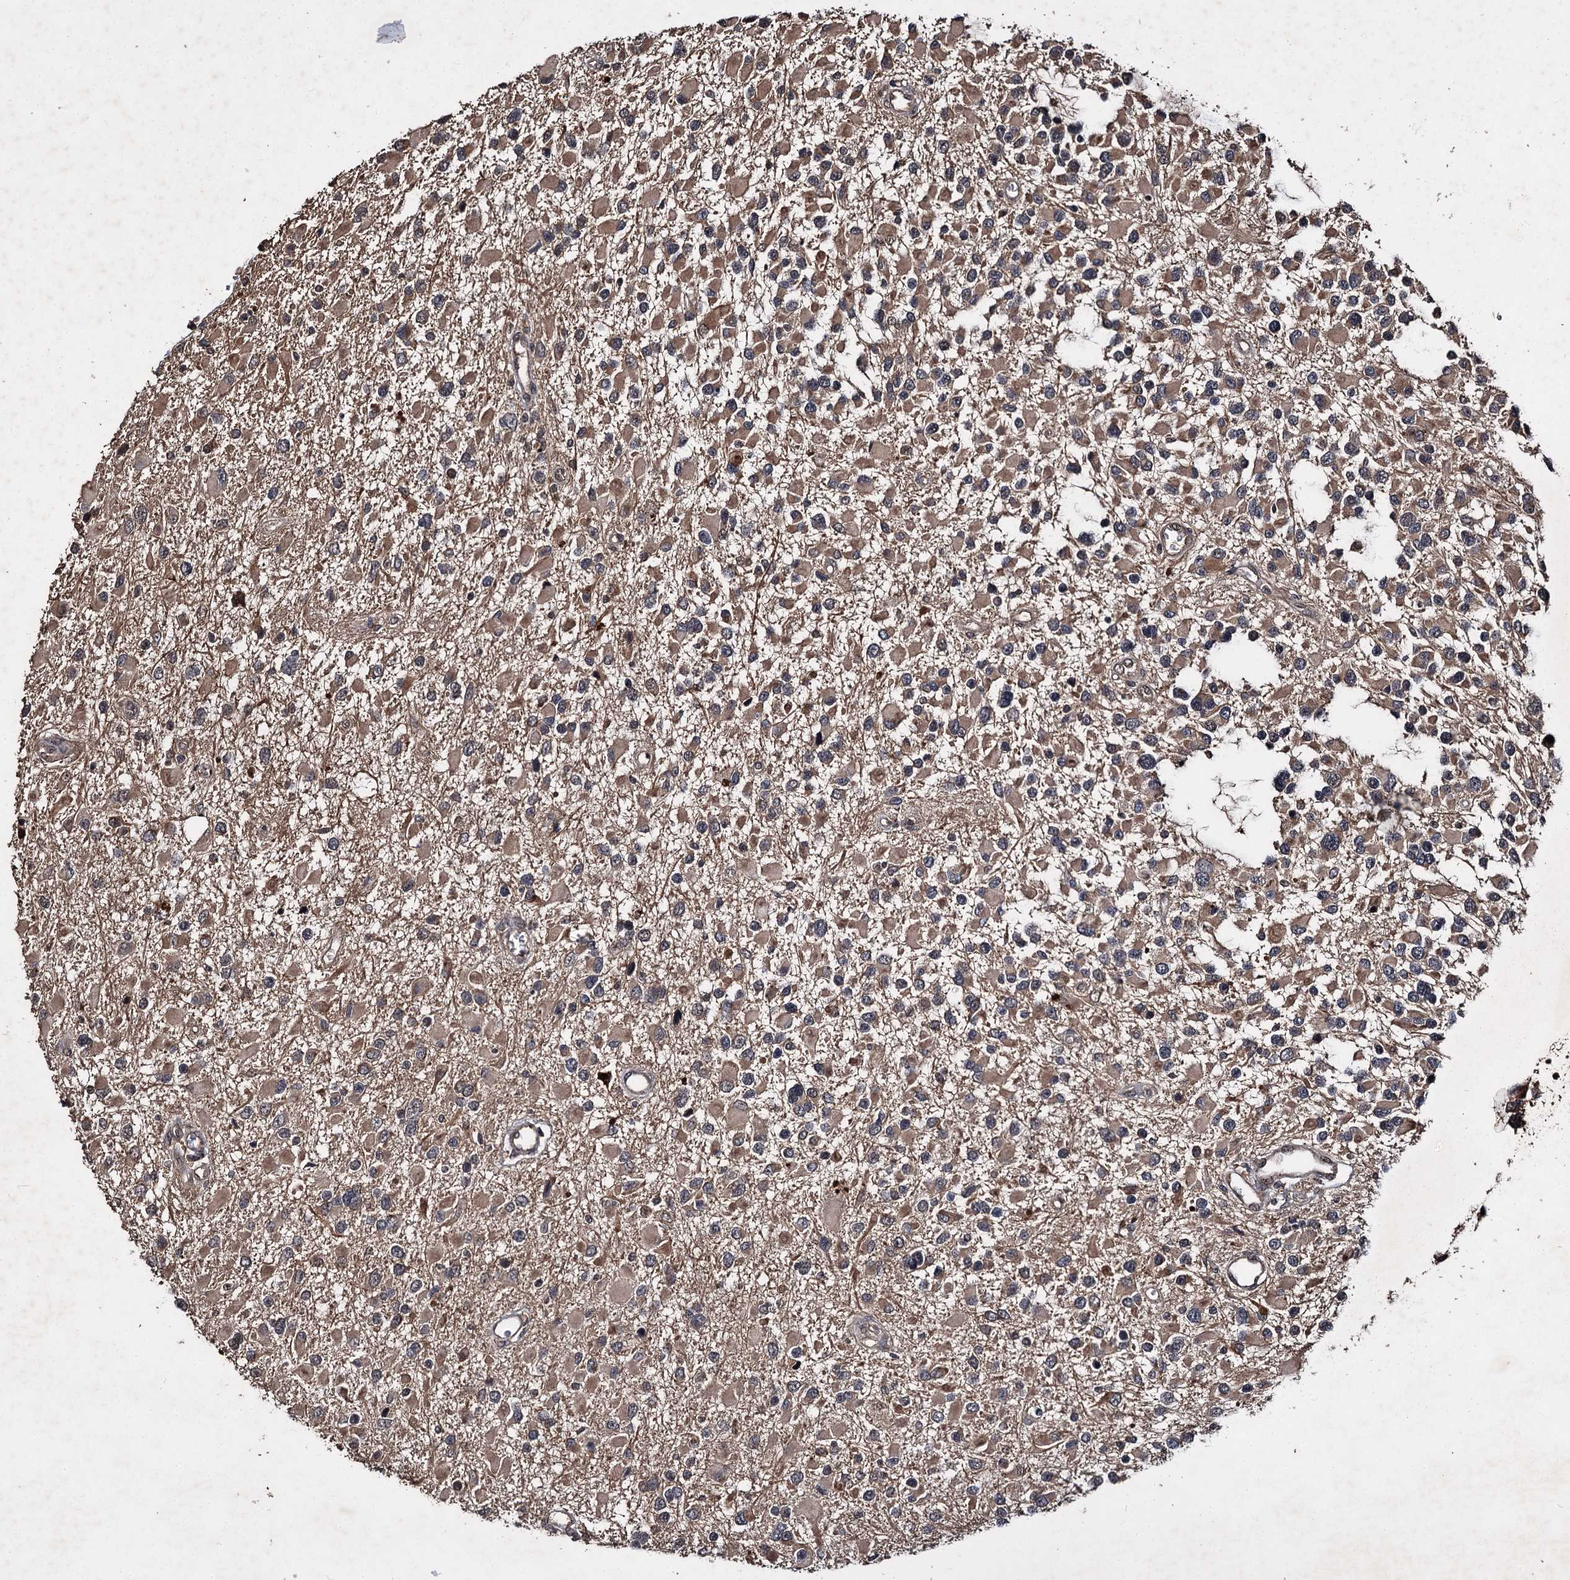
{"staining": {"intensity": "weak", "quantity": ">75%", "location": "cytoplasmic/membranous"}, "tissue": "glioma", "cell_type": "Tumor cells", "image_type": "cancer", "snomed": [{"axis": "morphology", "description": "Glioma, malignant, High grade"}, {"axis": "topography", "description": "Brain"}], "caption": "Protein staining by immunohistochemistry (IHC) exhibits weak cytoplasmic/membranous staining in approximately >75% of tumor cells in glioma.", "gene": "SLC46A3", "patient": {"sex": "male", "age": 53}}